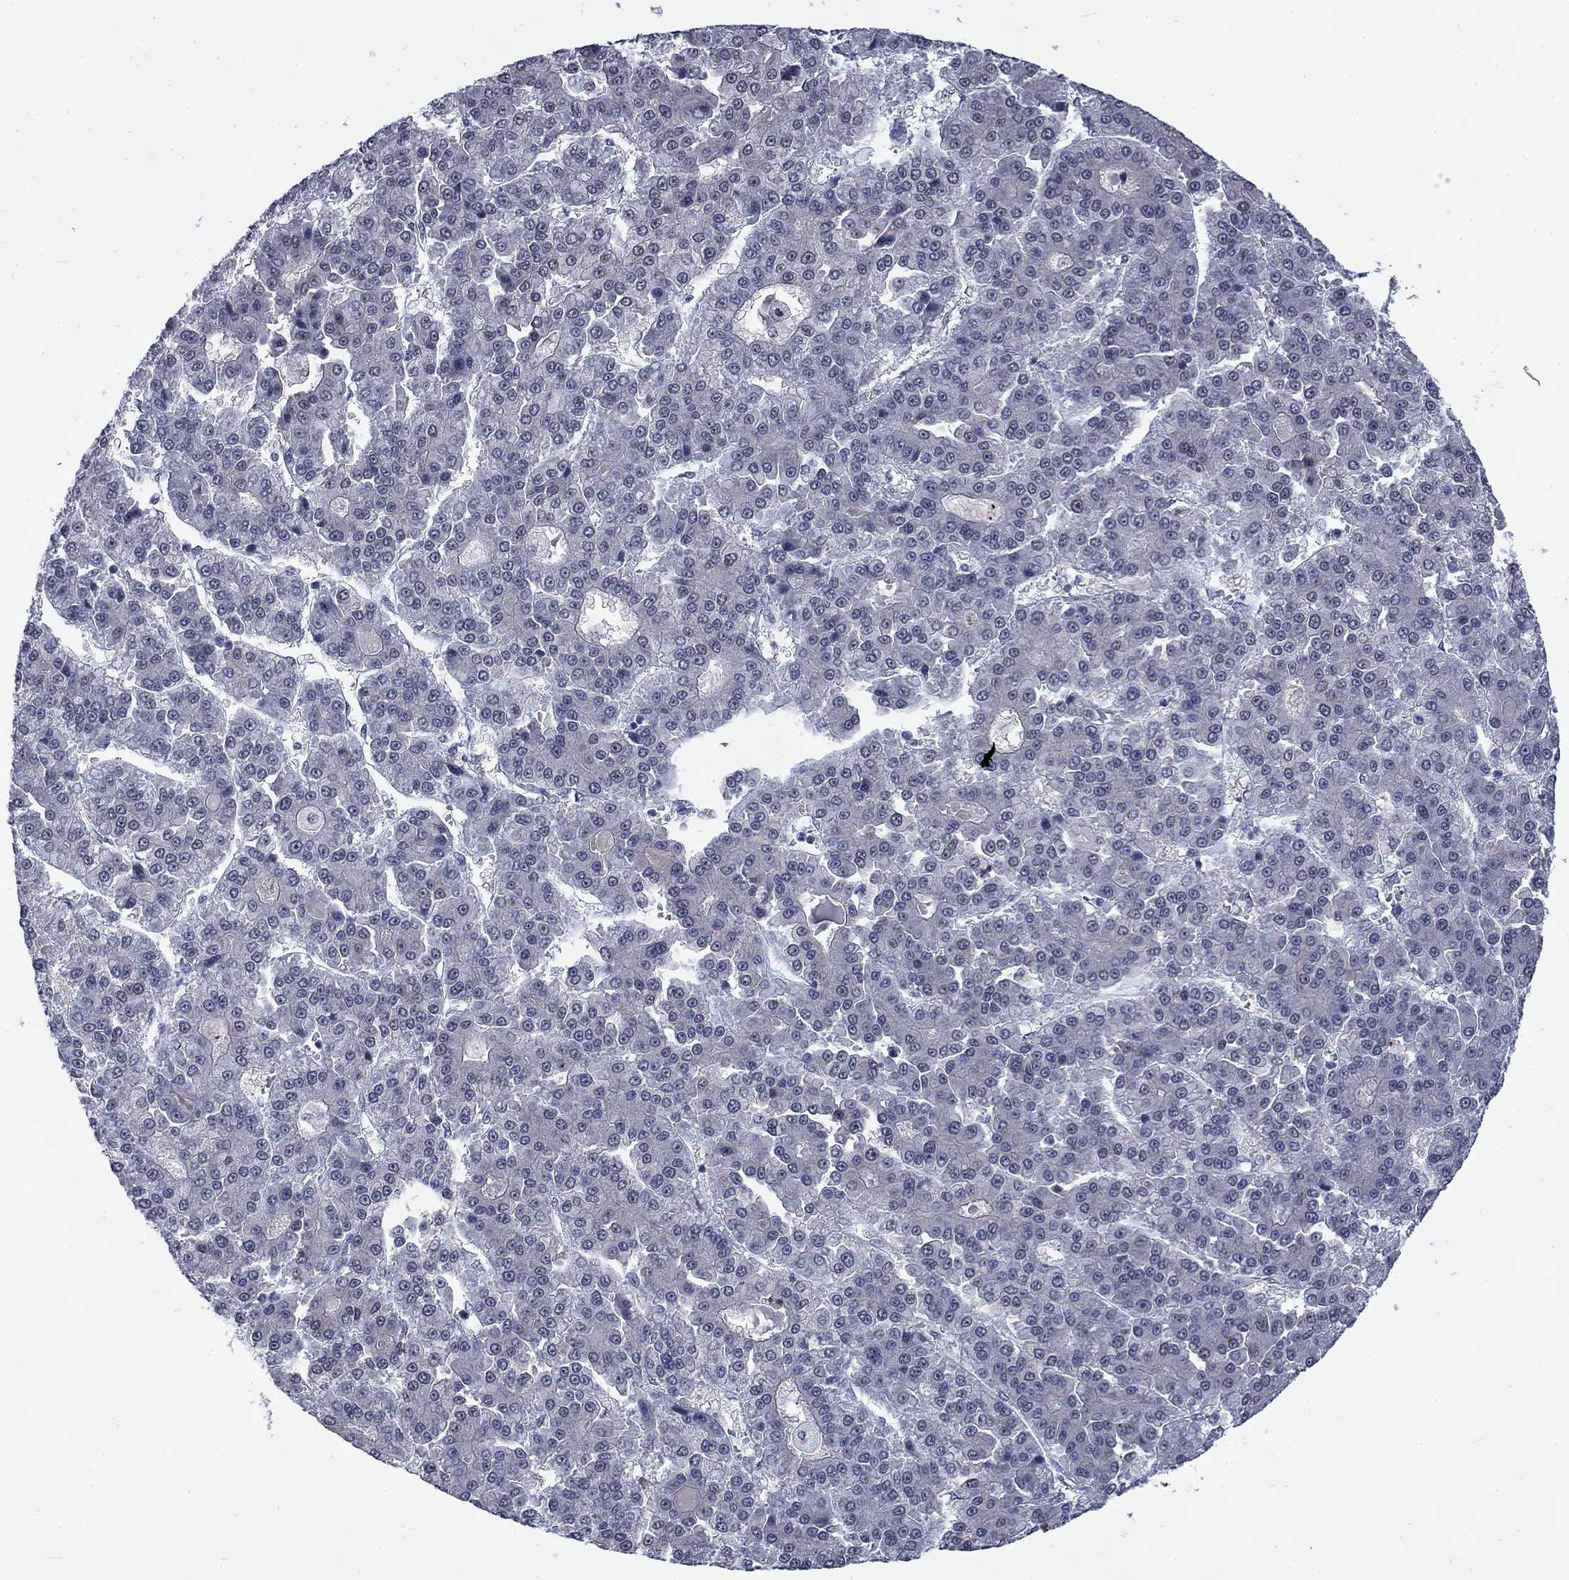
{"staining": {"intensity": "negative", "quantity": "none", "location": "none"}, "tissue": "liver cancer", "cell_type": "Tumor cells", "image_type": "cancer", "snomed": [{"axis": "morphology", "description": "Carcinoma, Hepatocellular, NOS"}, {"axis": "topography", "description": "Liver"}], "caption": "Tumor cells are negative for protein expression in human liver cancer (hepatocellular carcinoma). Brightfield microscopy of immunohistochemistry (IHC) stained with DAB (brown) and hematoxylin (blue), captured at high magnification.", "gene": "CSRNP3", "patient": {"sex": "male", "age": 70}}